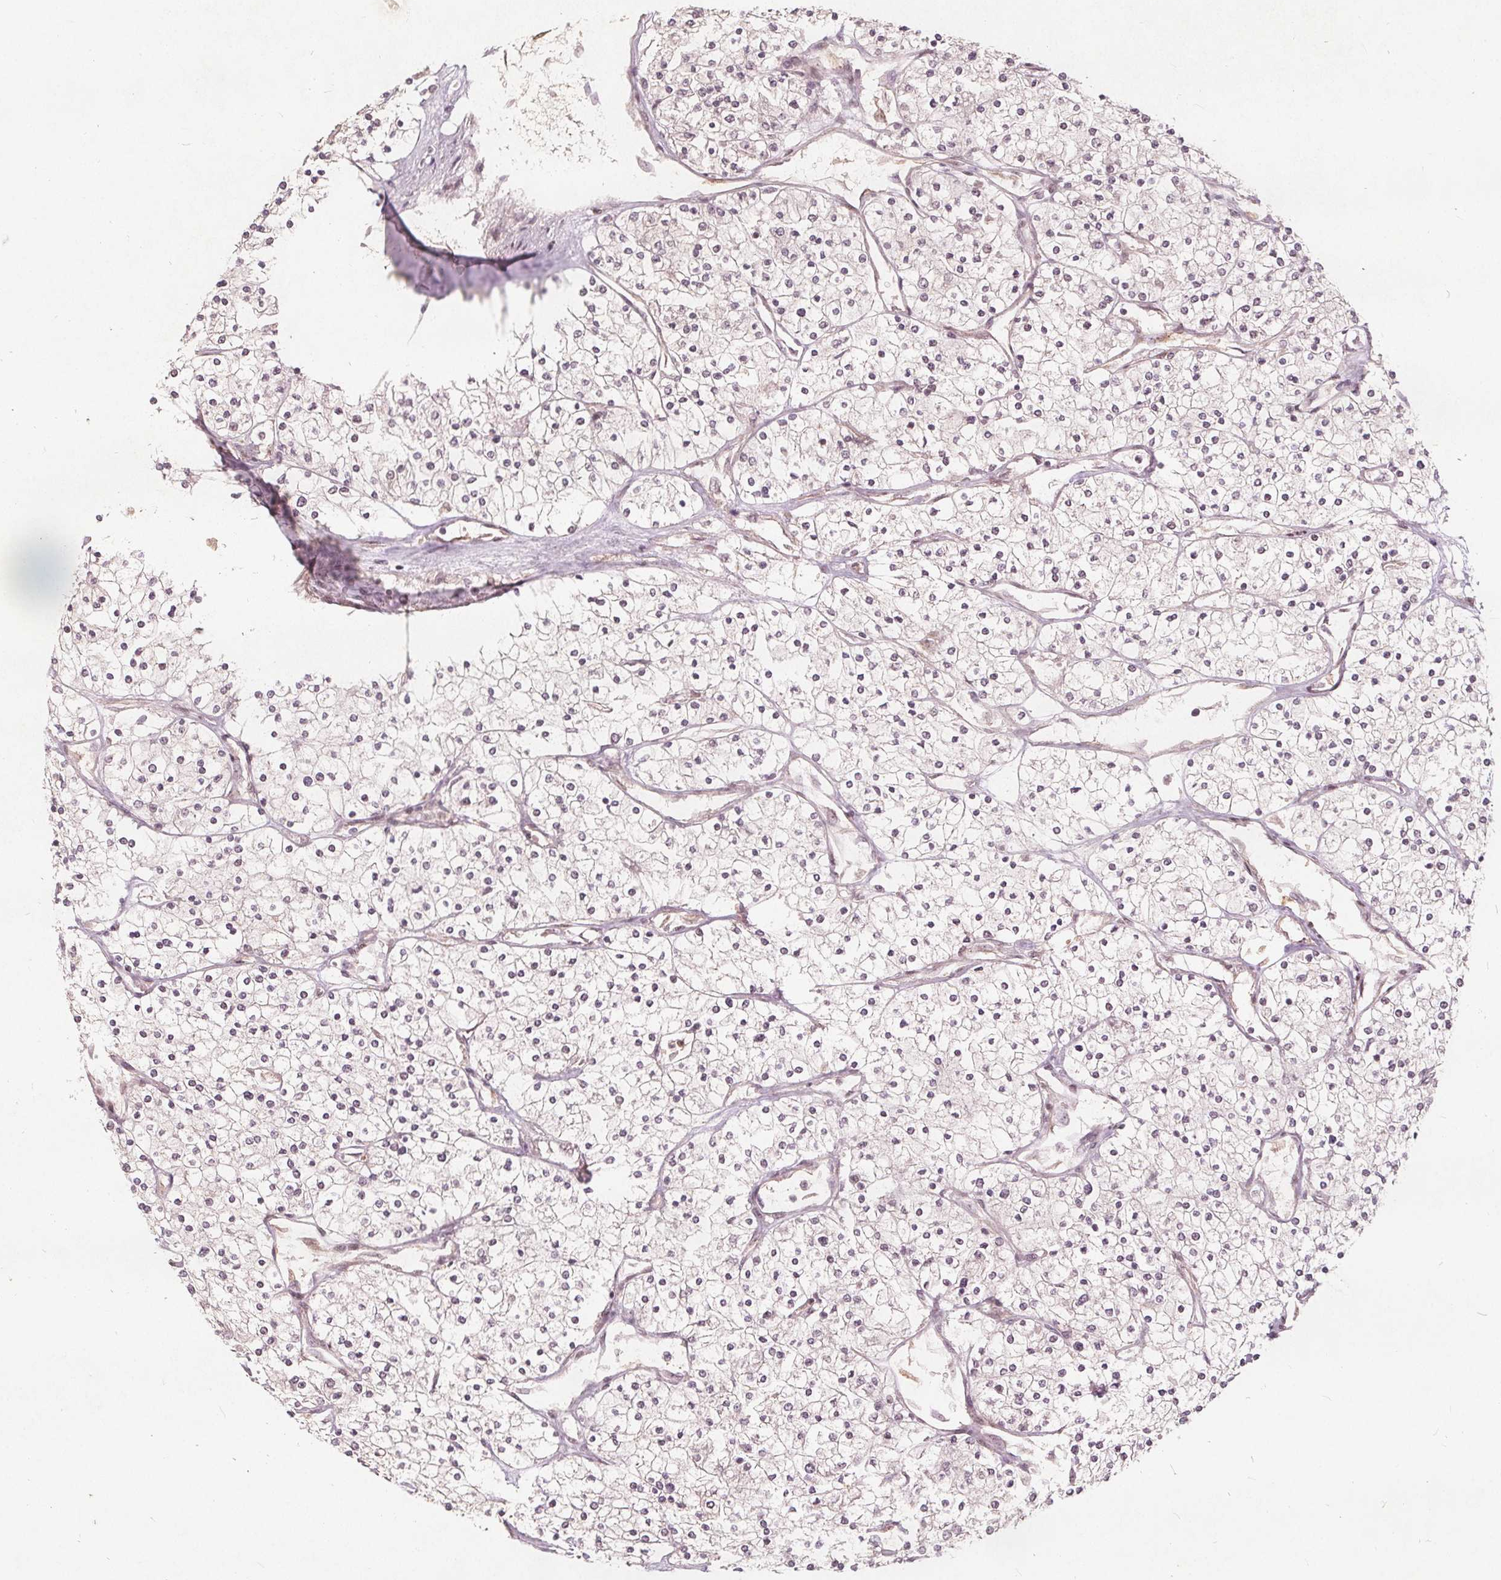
{"staining": {"intensity": "negative", "quantity": "none", "location": "none"}, "tissue": "renal cancer", "cell_type": "Tumor cells", "image_type": "cancer", "snomed": [{"axis": "morphology", "description": "Adenocarcinoma, NOS"}, {"axis": "topography", "description": "Kidney"}], "caption": "Image shows no protein staining in tumor cells of adenocarcinoma (renal) tissue.", "gene": "PPP1CB", "patient": {"sex": "male", "age": 80}}